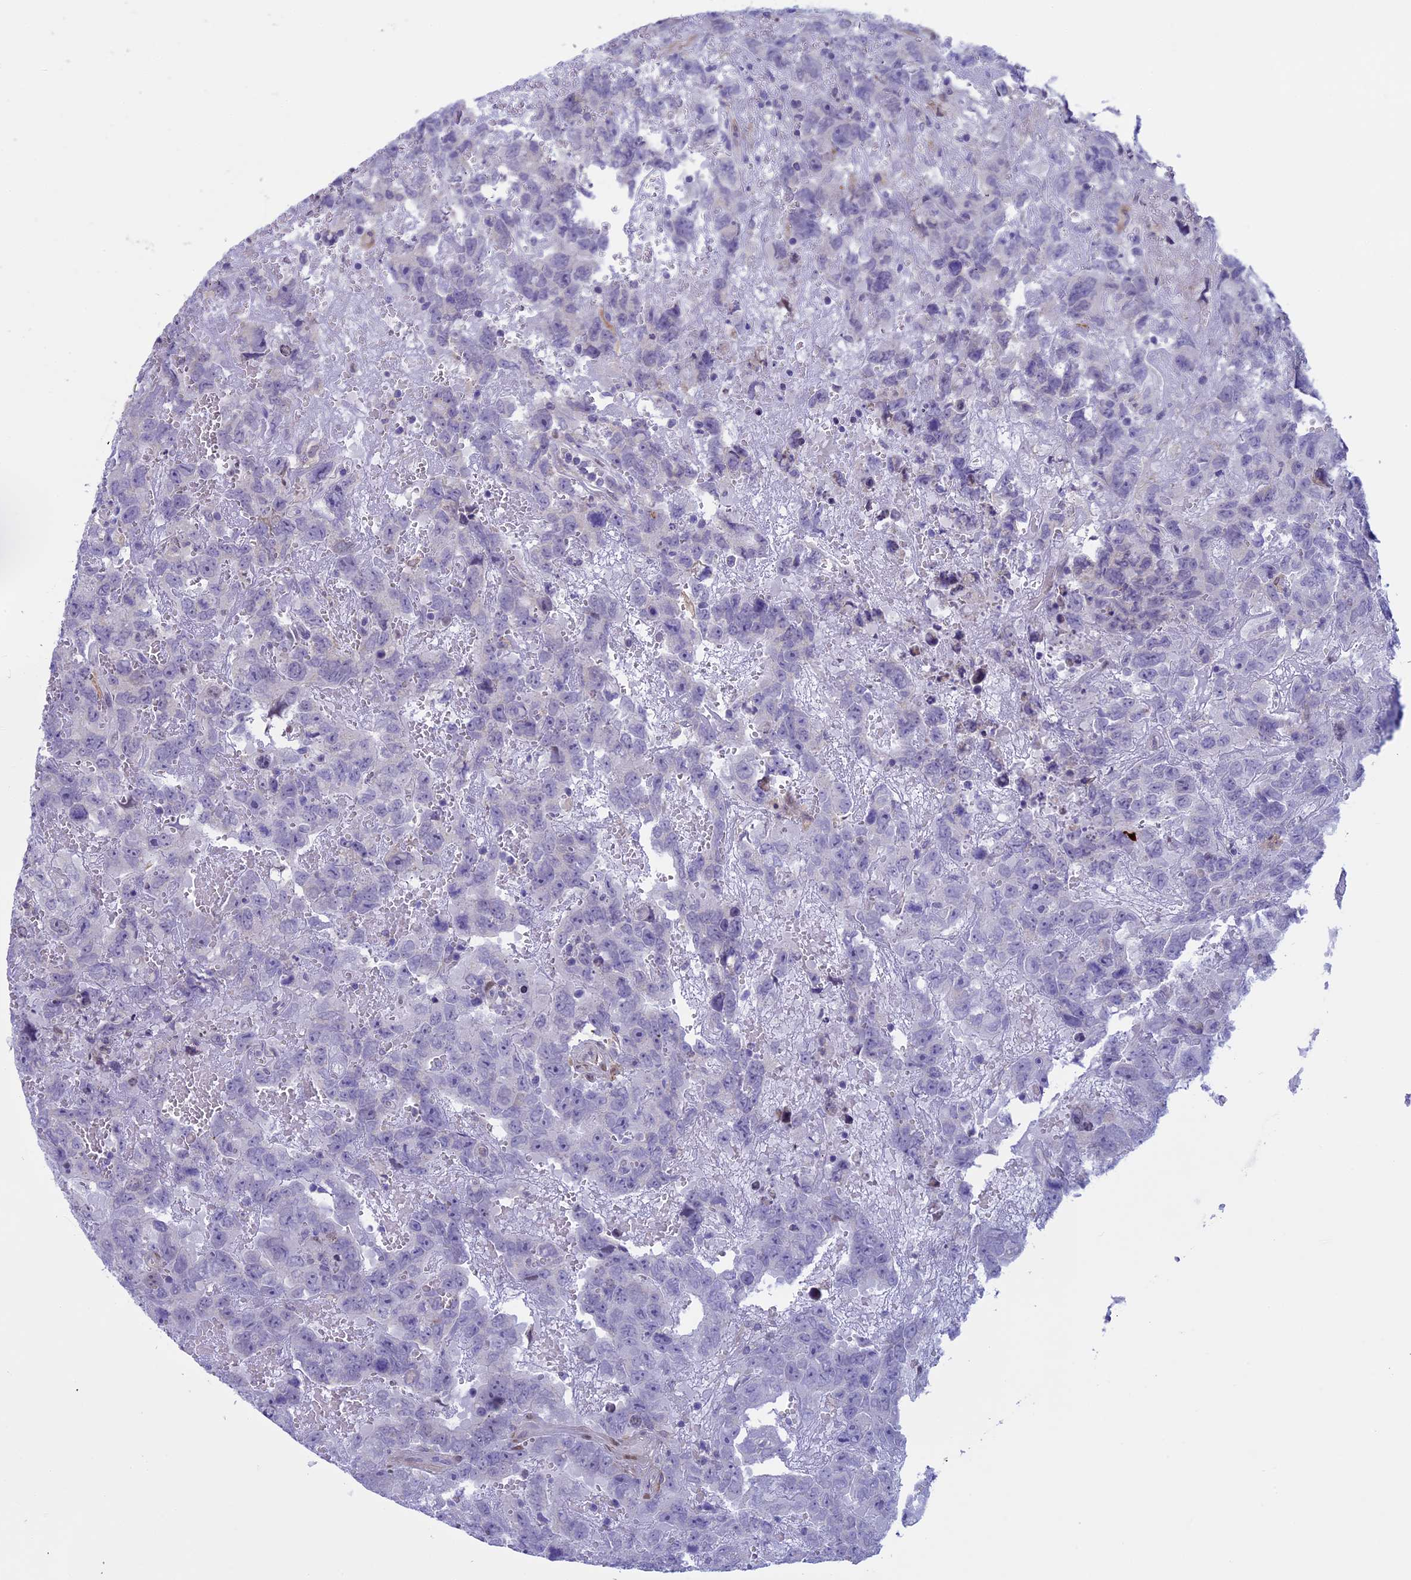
{"staining": {"intensity": "negative", "quantity": "none", "location": "none"}, "tissue": "testis cancer", "cell_type": "Tumor cells", "image_type": "cancer", "snomed": [{"axis": "morphology", "description": "Carcinoma, Embryonal, NOS"}, {"axis": "topography", "description": "Testis"}], "caption": "High magnification brightfield microscopy of testis cancer (embryonal carcinoma) stained with DAB (3,3'-diaminobenzidine) (brown) and counterstained with hematoxylin (blue): tumor cells show no significant expression.", "gene": "IGSF6", "patient": {"sex": "male", "age": 45}}